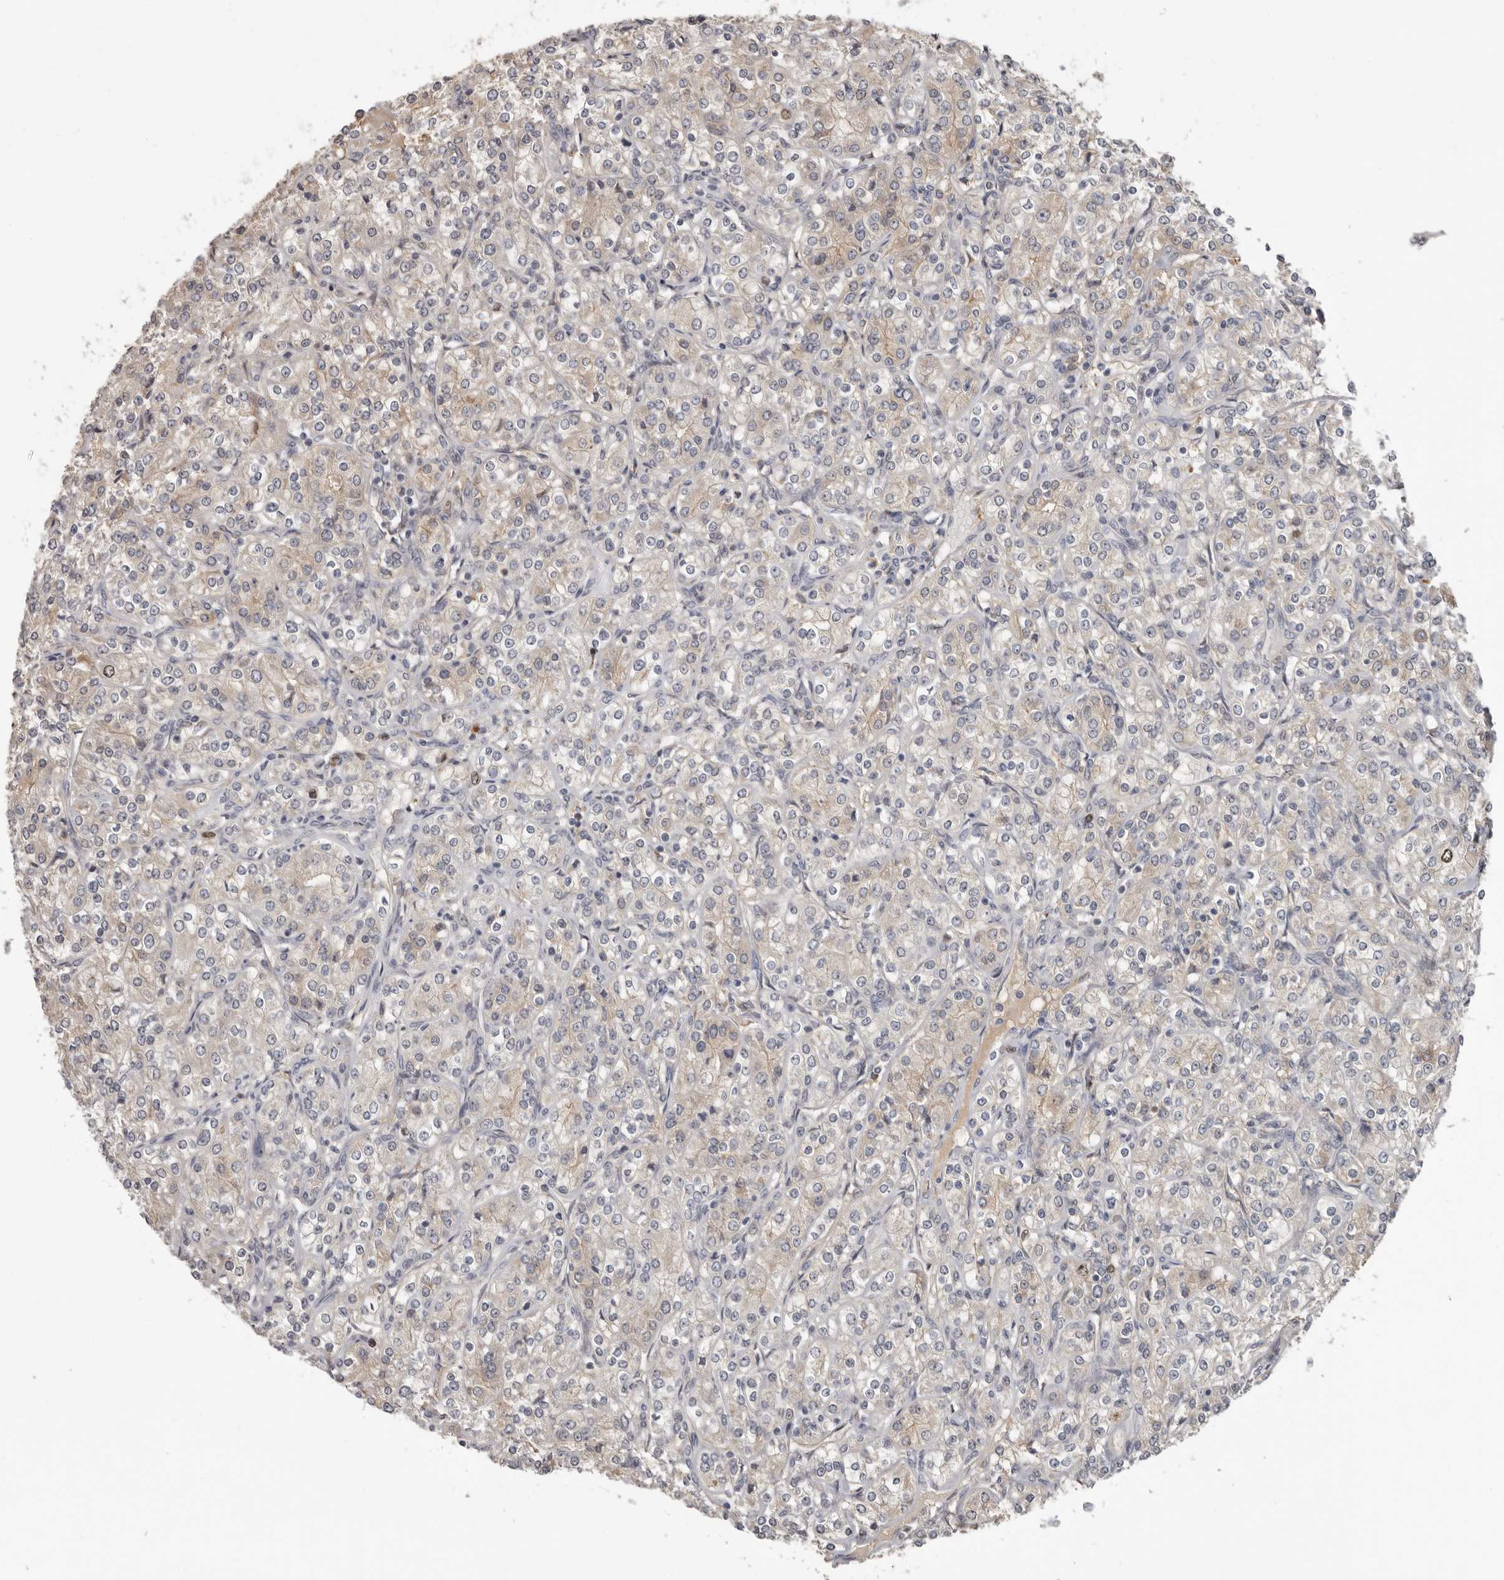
{"staining": {"intensity": "weak", "quantity": "<25%", "location": "cytoplasmic/membranous"}, "tissue": "renal cancer", "cell_type": "Tumor cells", "image_type": "cancer", "snomed": [{"axis": "morphology", "description": "Adenocarcinoma, NOS"}, {"axis": "topography", "description": "Kidney"}], "caption": "Renal cancer was stained to show a protein in brown. There is no significant staining in tumor cells. (Immunohistochemistry (ihc), brightfield microscopy, high magnification).", "gene": "CDCA8", "patient": {"sex": "male", "age": 77}}